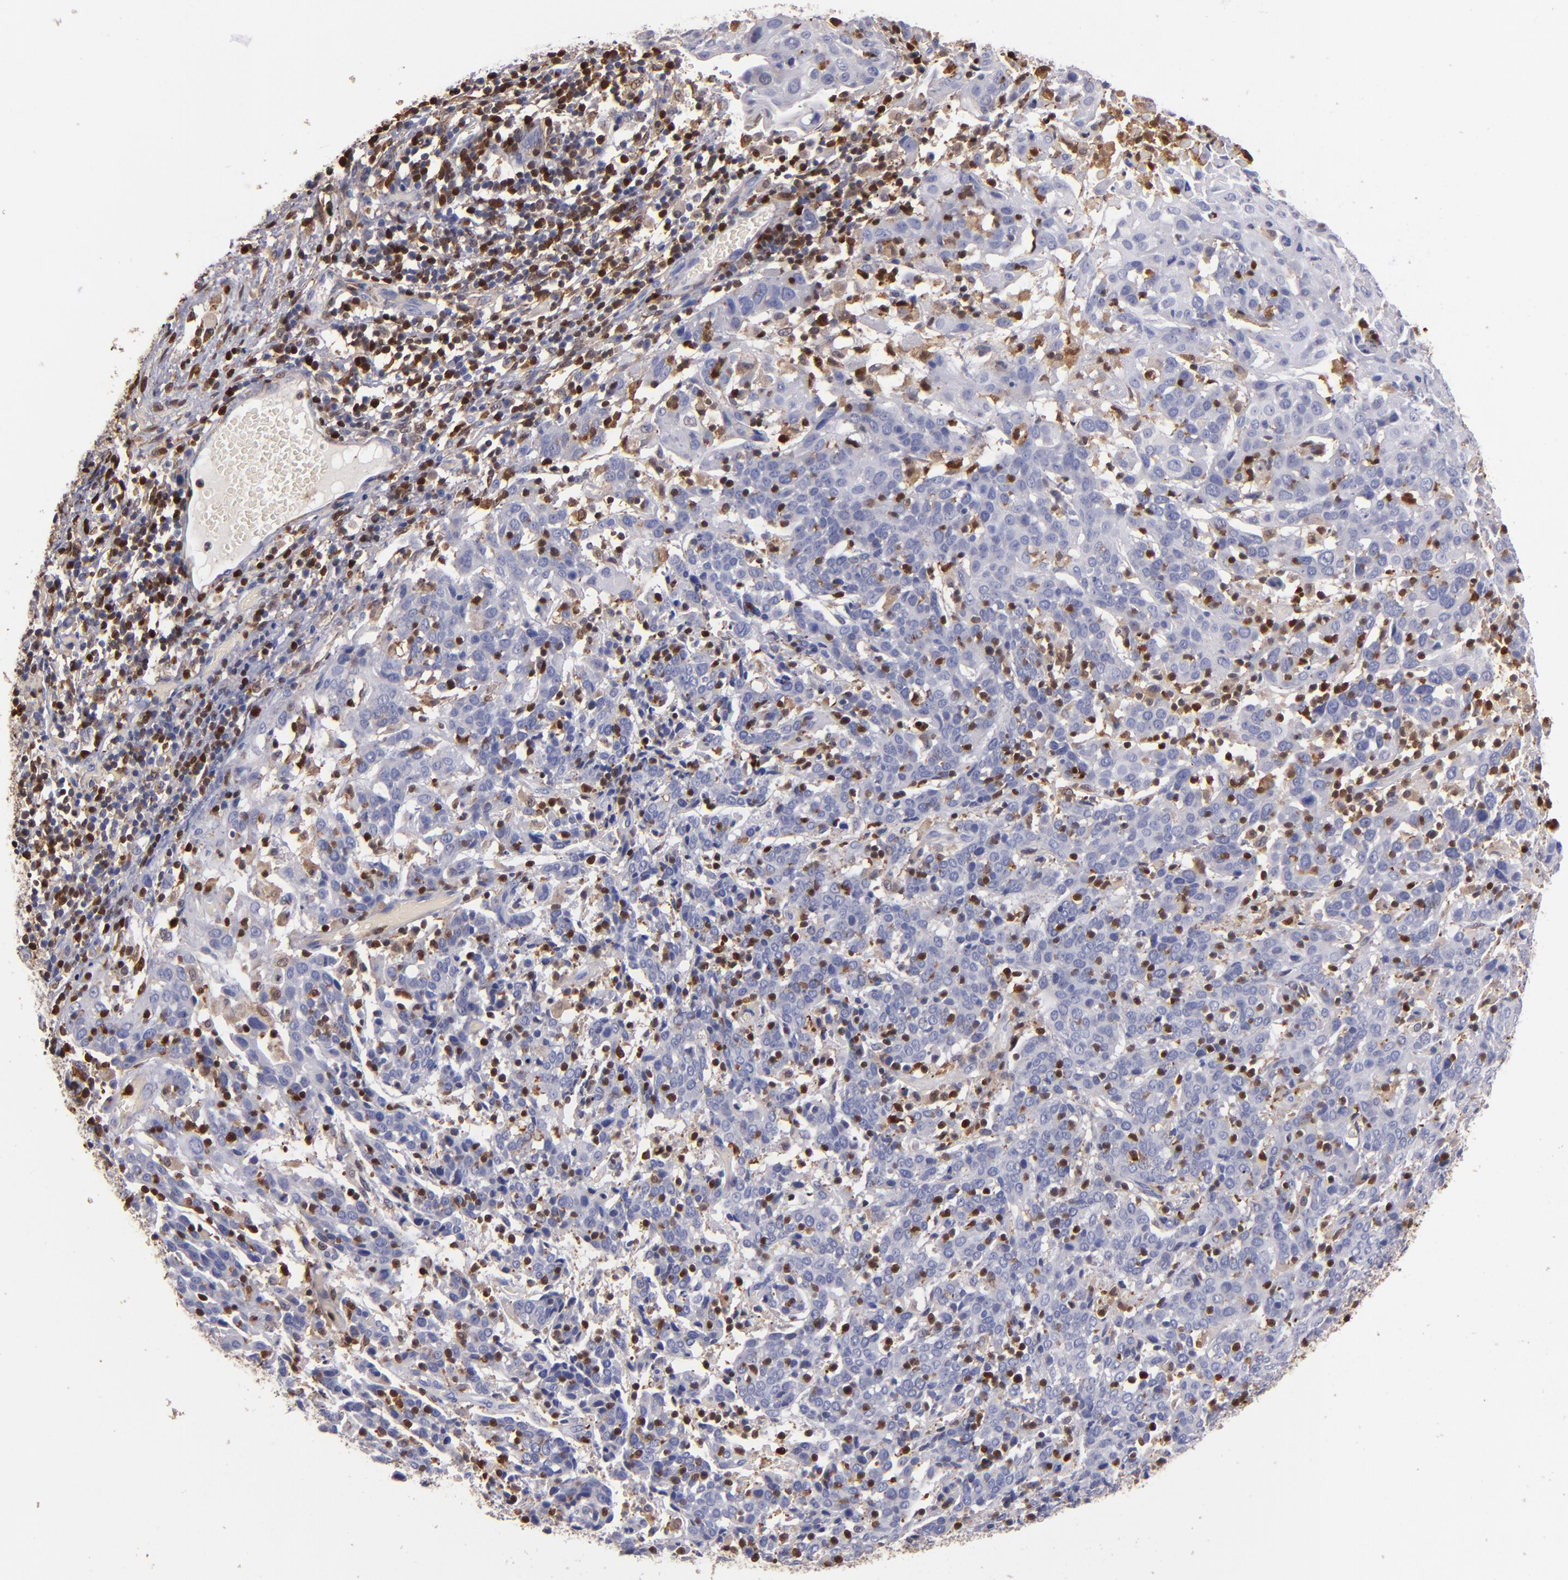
{"staining": {"intensity": "negative", "quantity": "none", "location": "none"}, "tissue": "cervical cancer", "cell_type": "Tumor cells", "image_type": "cancer", "snomed": [{"axis": "morphology", "description": "Normal tissue, NOS"}, {"axis": "morphology", "description": "Squamous cell carcinoma, NOS"}, {"axis": "topography", "description": "Cervix"}], "caption": "The image displays no staining of tumor cells in squamous cell carcinoma (cervical). (Stains: DAB immunohistochemistry with hematoxylin counter stain, Microscopy: brightfield microscopy at high magnification).", "gene": "S100A4", "patient": {"sex": "female", "age": 67}}